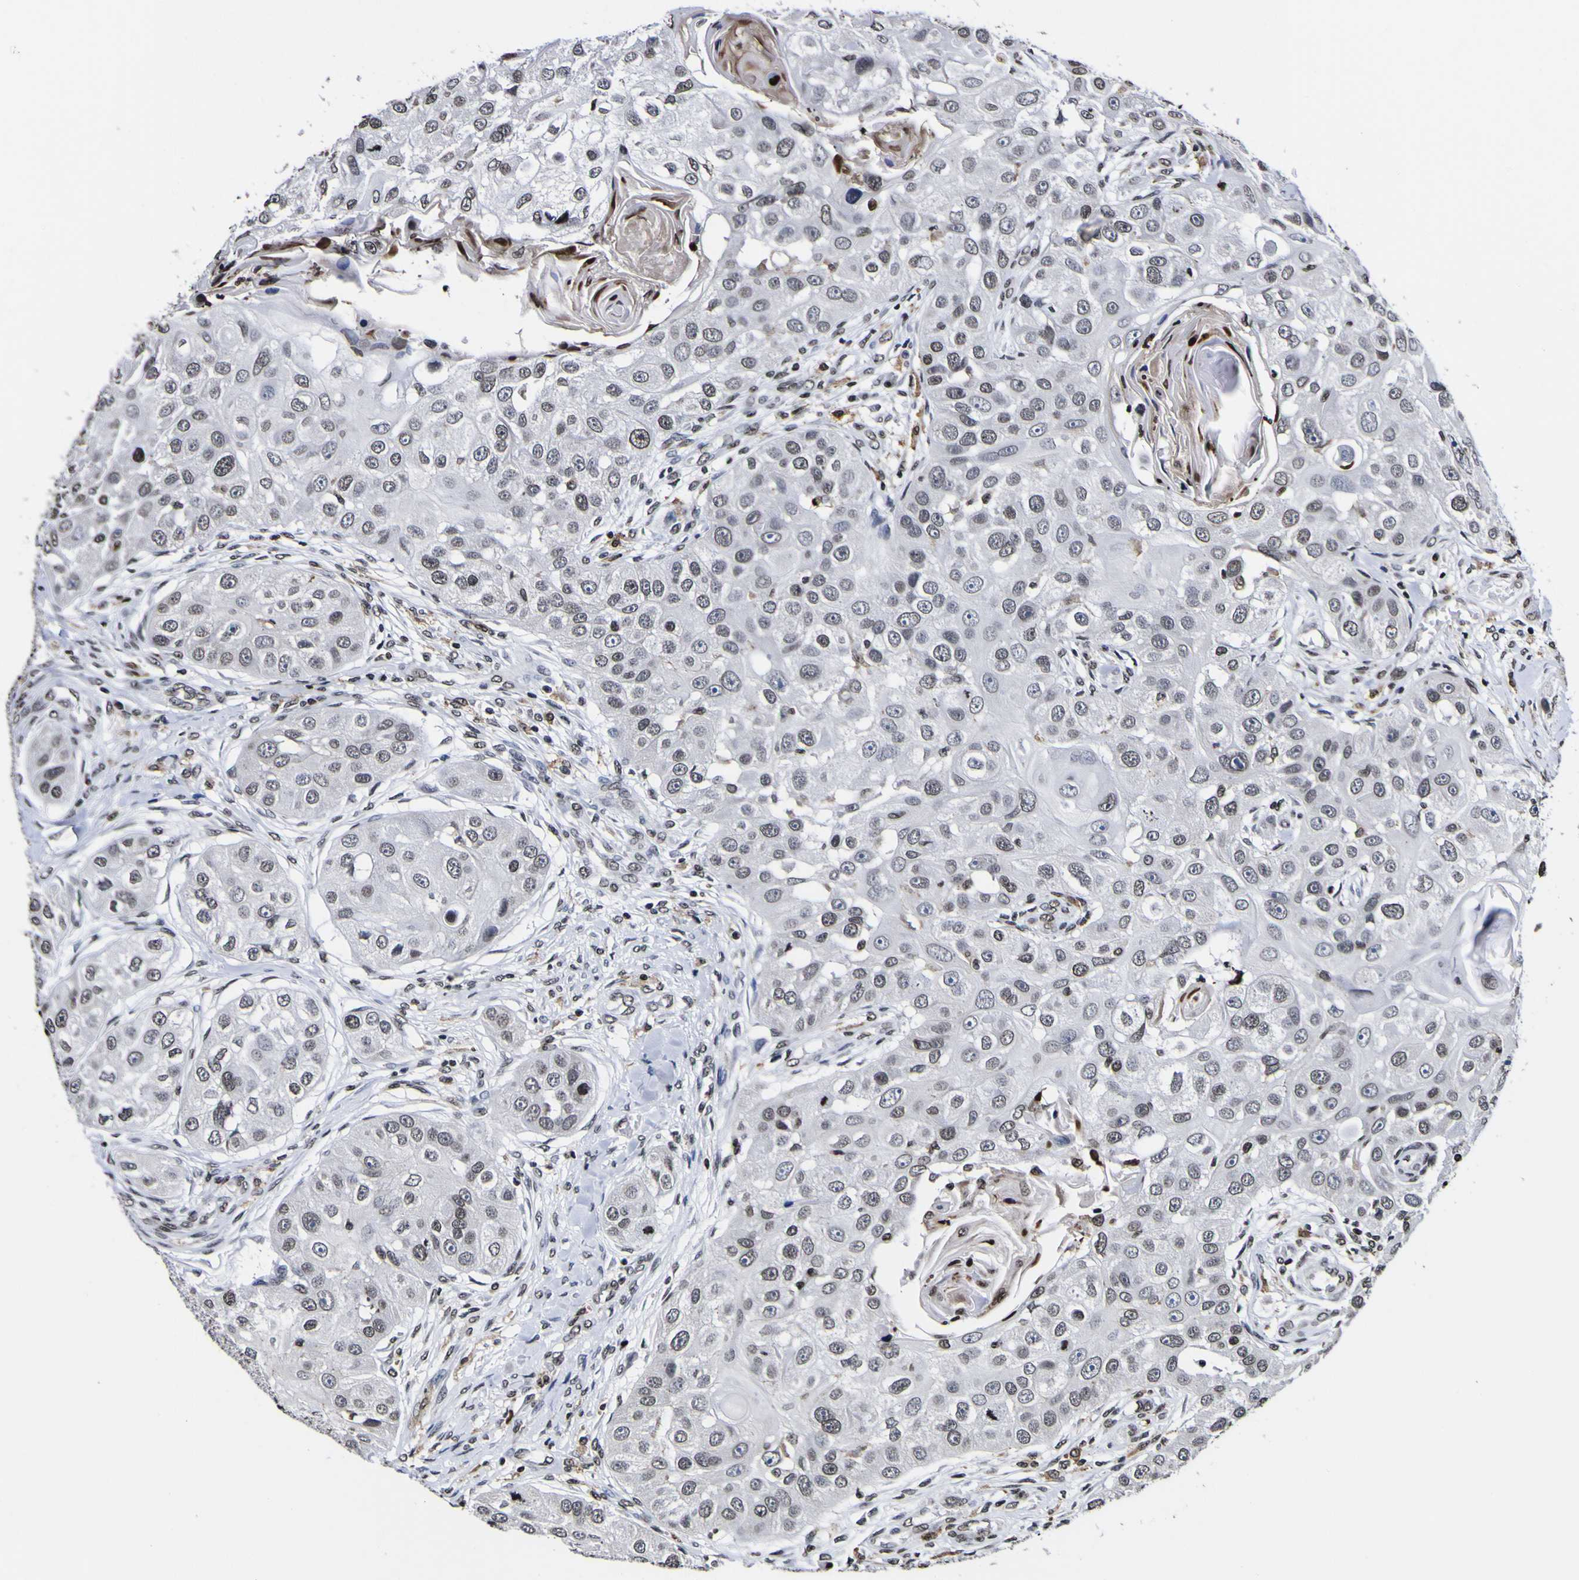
{"staining": {"intensity": "moderate", "quantity": "<25%", "location": "nuclear"}, "tissue": "head and neck cancer", "cell_type": "Tumor cells", "image_type": "cancer", "snomed": [{"axis": "morphology", "description": "Normal tissue, NOS"}, {"axis": "morphology", "description": "Squamous cell carcinoma, NOS"}, {"axis": "topography", "description": "Skeletal muscle"}, {"axis": "topography", "description": "Head-Neck"}], "caption": "Moderate nuclear staining for a protein is present in about <25% of tumor cells of head and neck cancer (squamous cell carcinoma) using immunohistochemistry.", "gene": "PIAS1", "patient": {"sex": "male", "age": 51}}